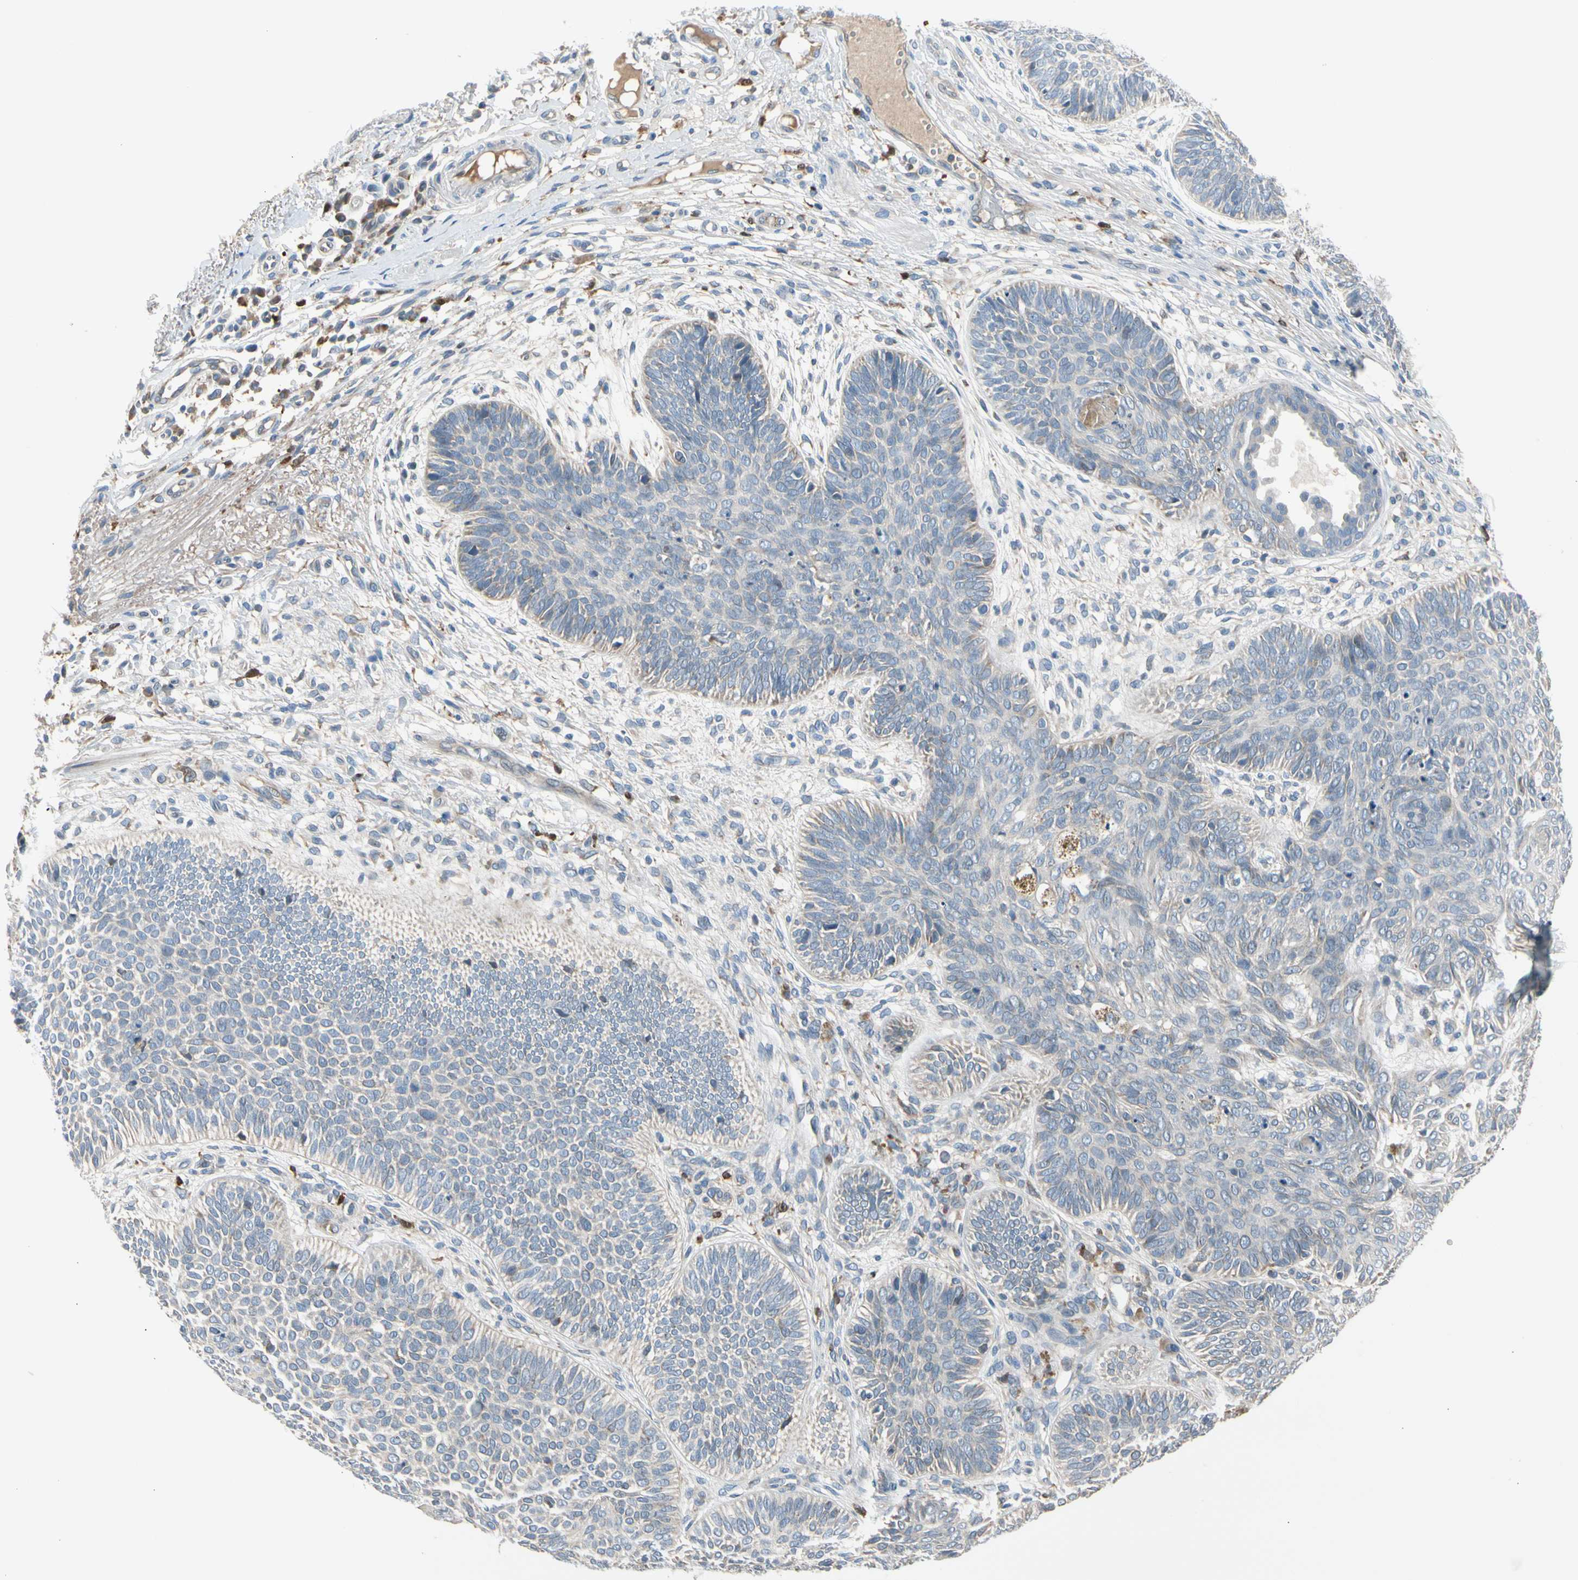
{"staining": {"intensity": "negative", "quantity": "none", "location": "none"}, "tissue": "skin cancer", "cell_type": "Tumor cells", "image_type": "cancer", "snomed": [{"axis": "morphology", "description": "Normal tissue, NOS"}, {"axis": "morphology", "description": "Basal cell carcinoma"}, {"axis": "topography", "description": "Skin"}], "caption": "Protein analysis of skin basal cell carcinoma exhibits no significant positivity in tumor cells.", "gene": "NPHP3", "patient": {"sex": "male", "age": 52}}